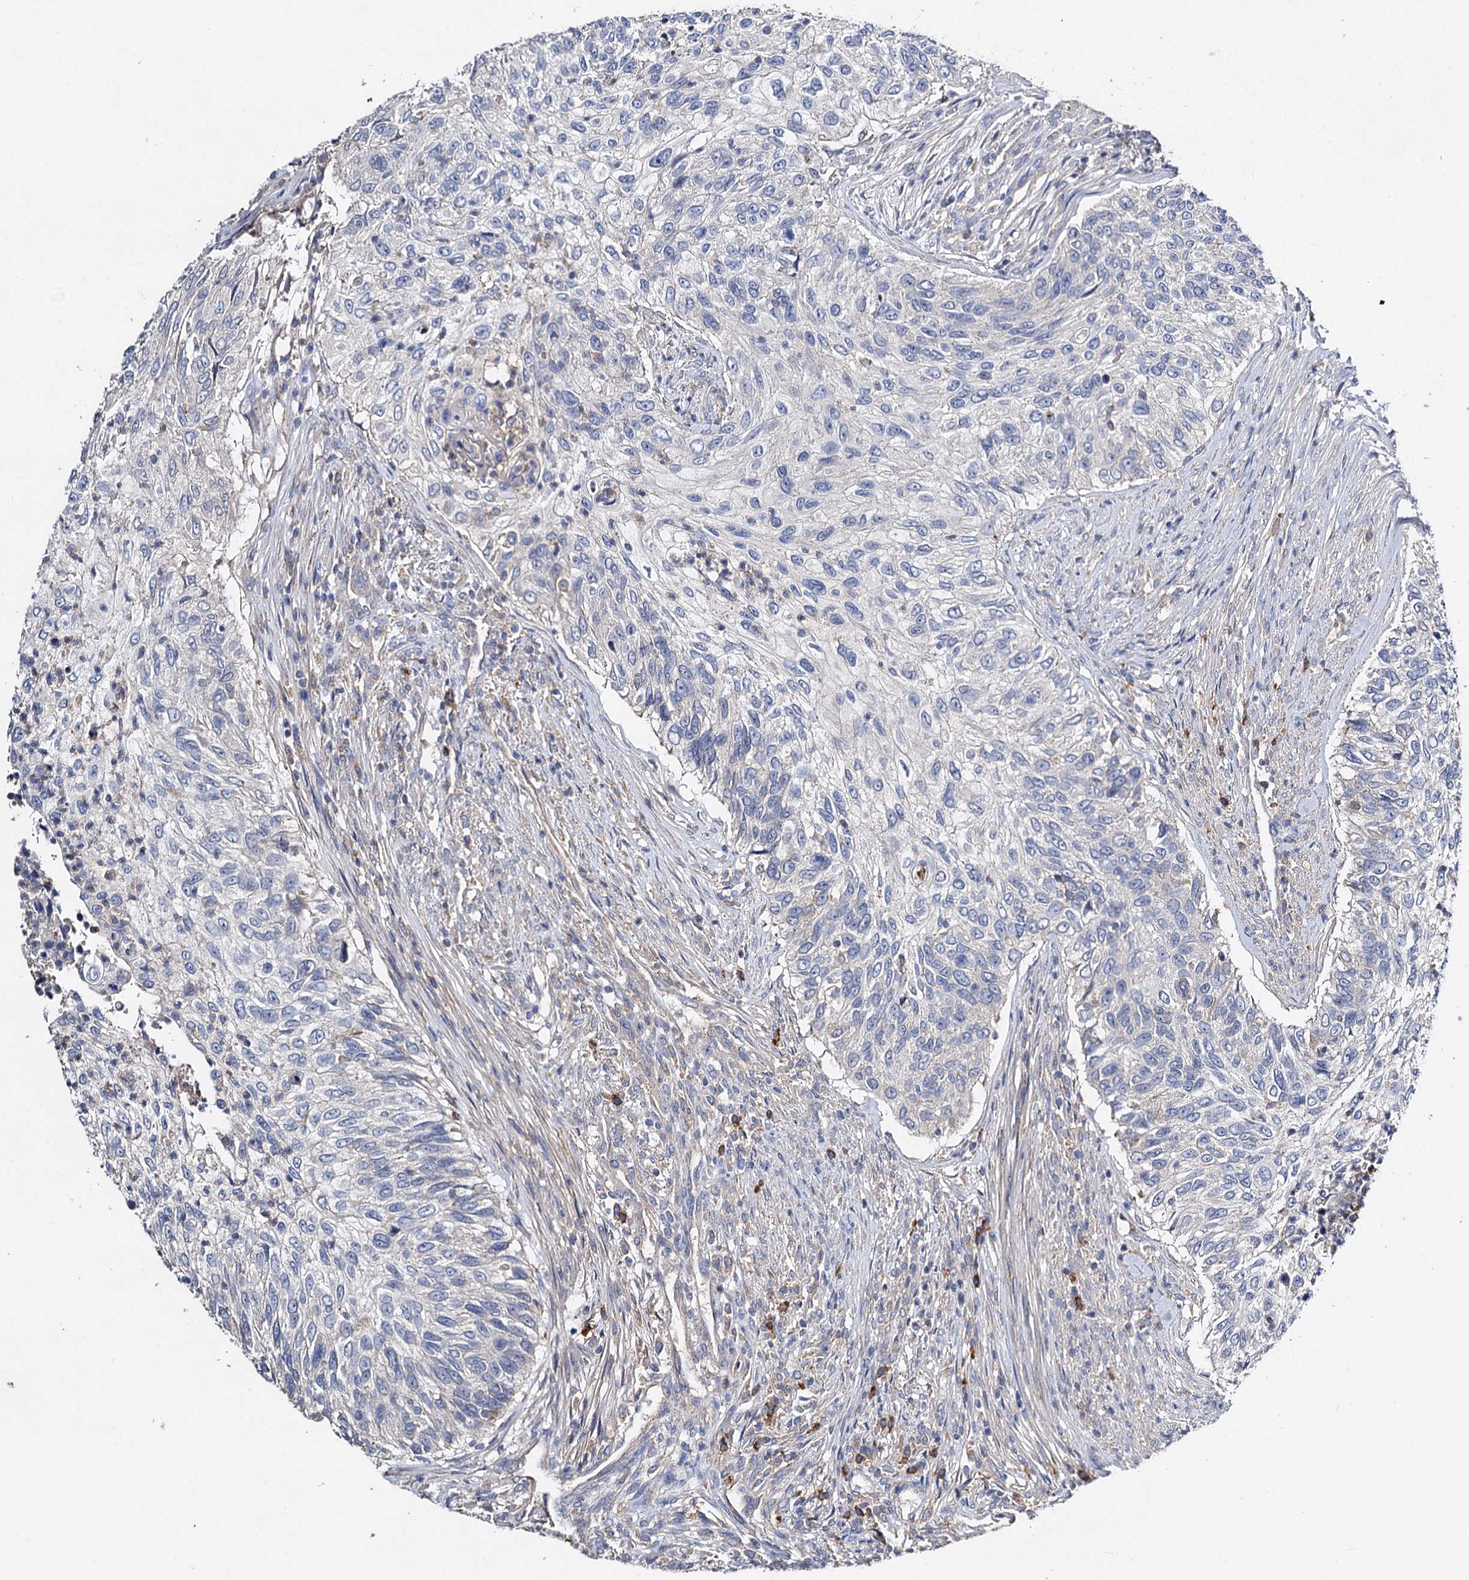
{"staining": {"intensity": "negative", "quantity": "none", "location": "none"}, "tissue": "urothelial cancer", "cell_type": "Tumor cells", "image_type": "cancer", "snomed": [{"axis": "morphology", "description": "Urothelial carcinoma, High grade"}, {"axis": "topography", "description": "Urinary bladder"}], "caption": "IHC micrograph of urothelial cancer stained for a protein (brown), which displays no staining in tumor cells.", "gene": "HVCN1", "patient": {"sex": "female", "age": 60}}